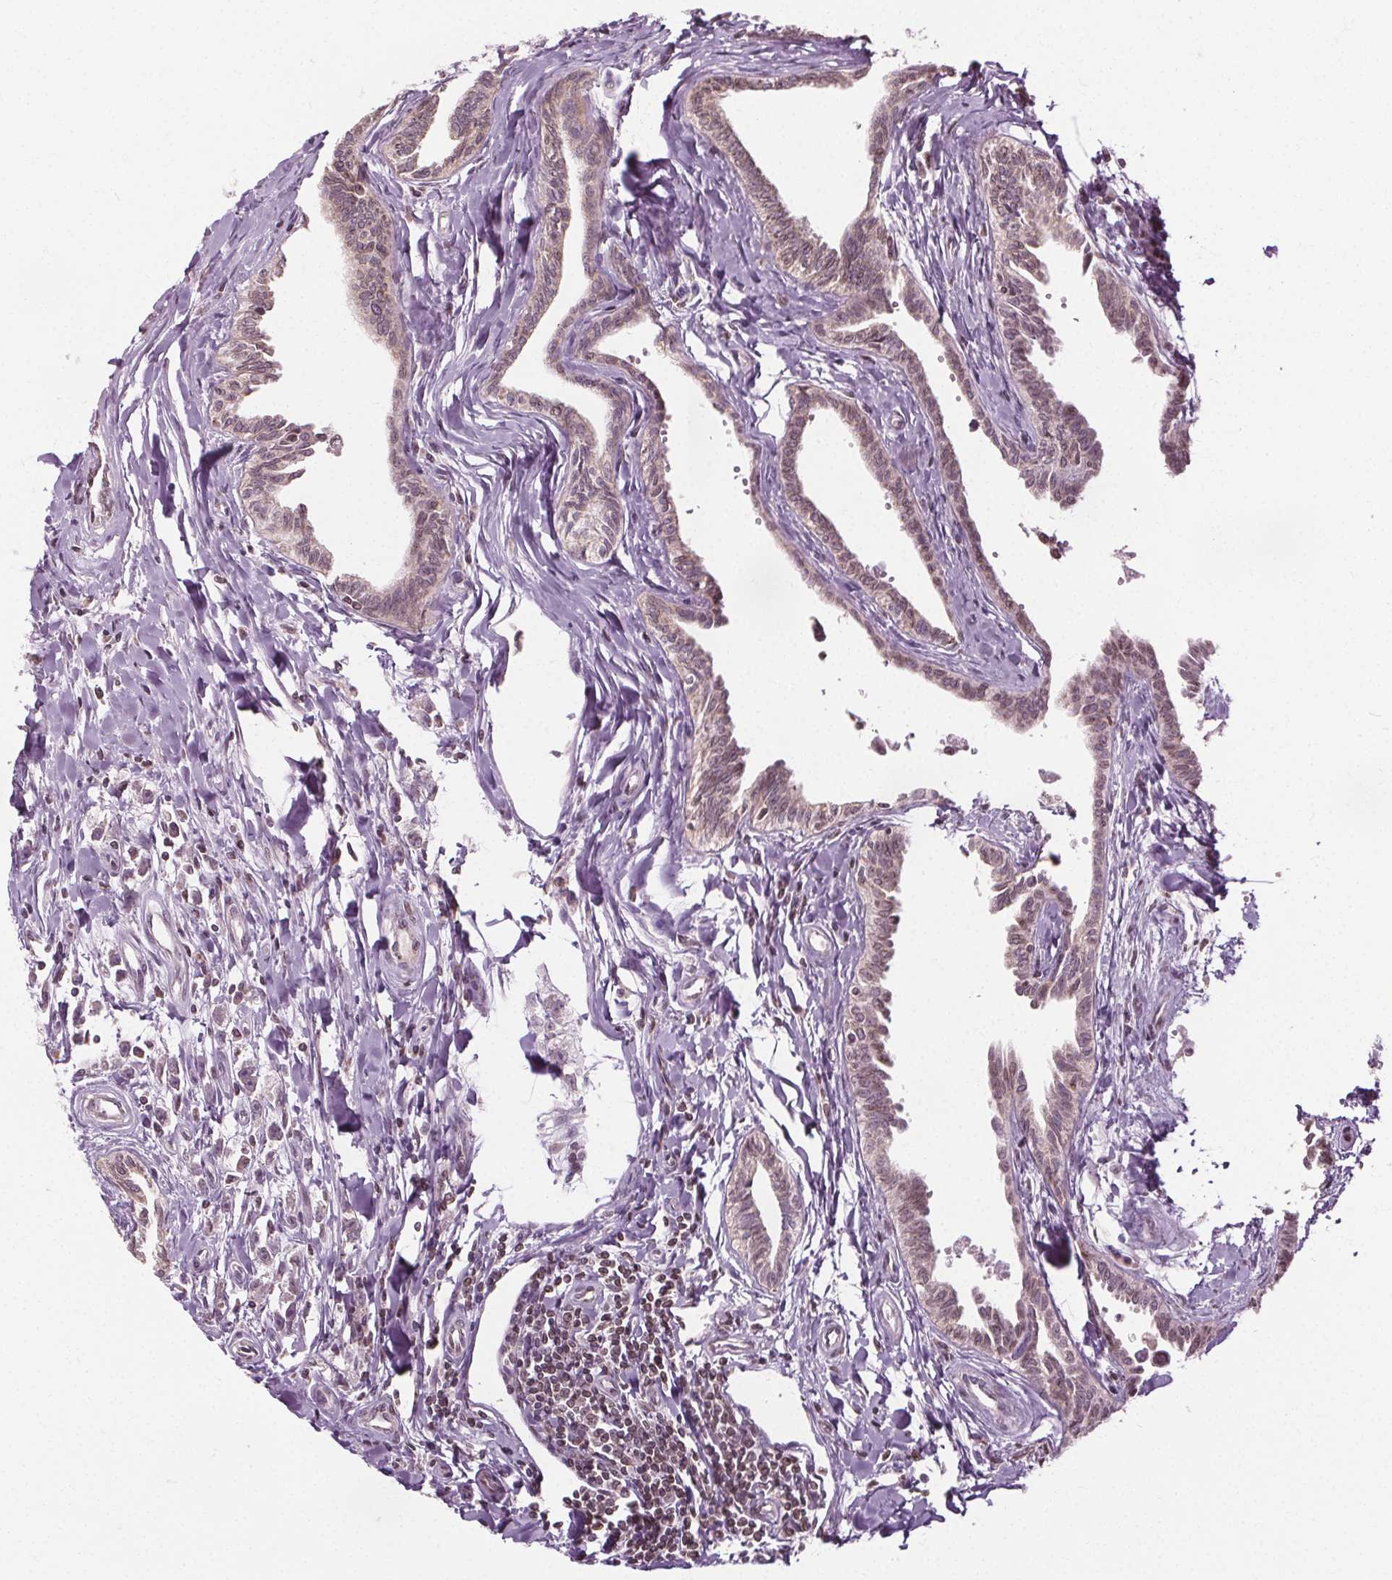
{"staining": {"intensity": "weak", "quantity": "25%-75%", "location": "nuclear"}, "tissue": "testis cancer", "cell_type": "Tumor cells", "image_type": "cancer", "snomed": [{"axis": "morphology", "description": "Carcinoma, Embryonal, NOS"}, {"axis": "morphology", "description": "Teratoma, malignant, NOS"}, {"axis": "topography", "description": "Testis"}], "caption": "Protein staining of testis teratoma (malignant) tissue shows weak nuclear staining in about 25%-75% of tumor cells.", "gene": "LFNG", "patient": {"sex": "male", "age": 24}}